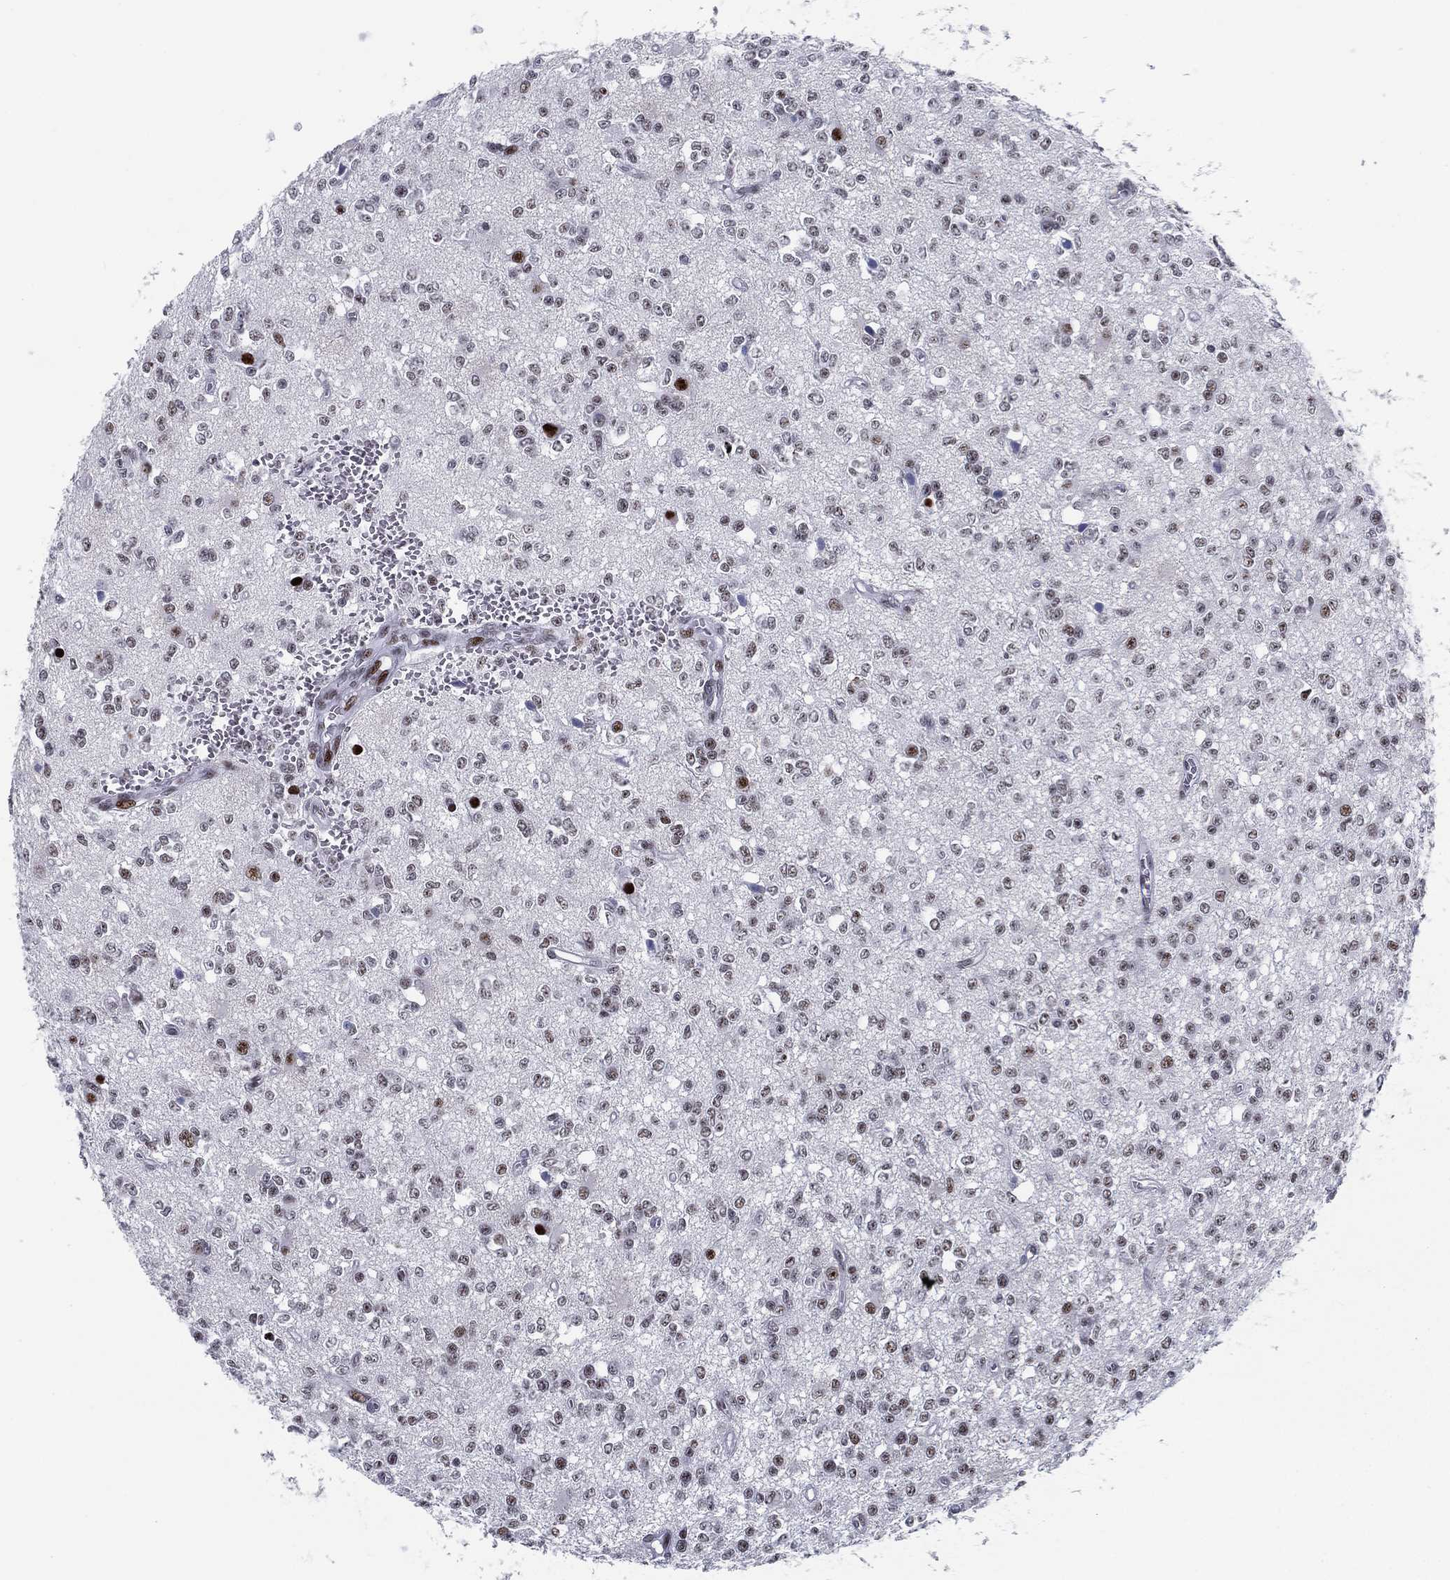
{"staining": {"intensity": "strong", "quantity": "<25%", "location": "nuclear"}, "tissue": "glioma", "cell_type": "Tumor cells", "image_type": "cancer", "snomed": [{"axis": "morphology", "description": "Glioma, malignant, Low grade"}, {"axis": "topography", "description": "Brain"}], "caption": "The image demonstrates immunohistochemical staining of glioma. There is strong nuclear positivity is identified in about <25% of tumor cells. (DAB = brown stain, brightfield microscopy at high magnification).", "gene": "CYB561D2", "patient": {"sex": "female", "age": 45}}